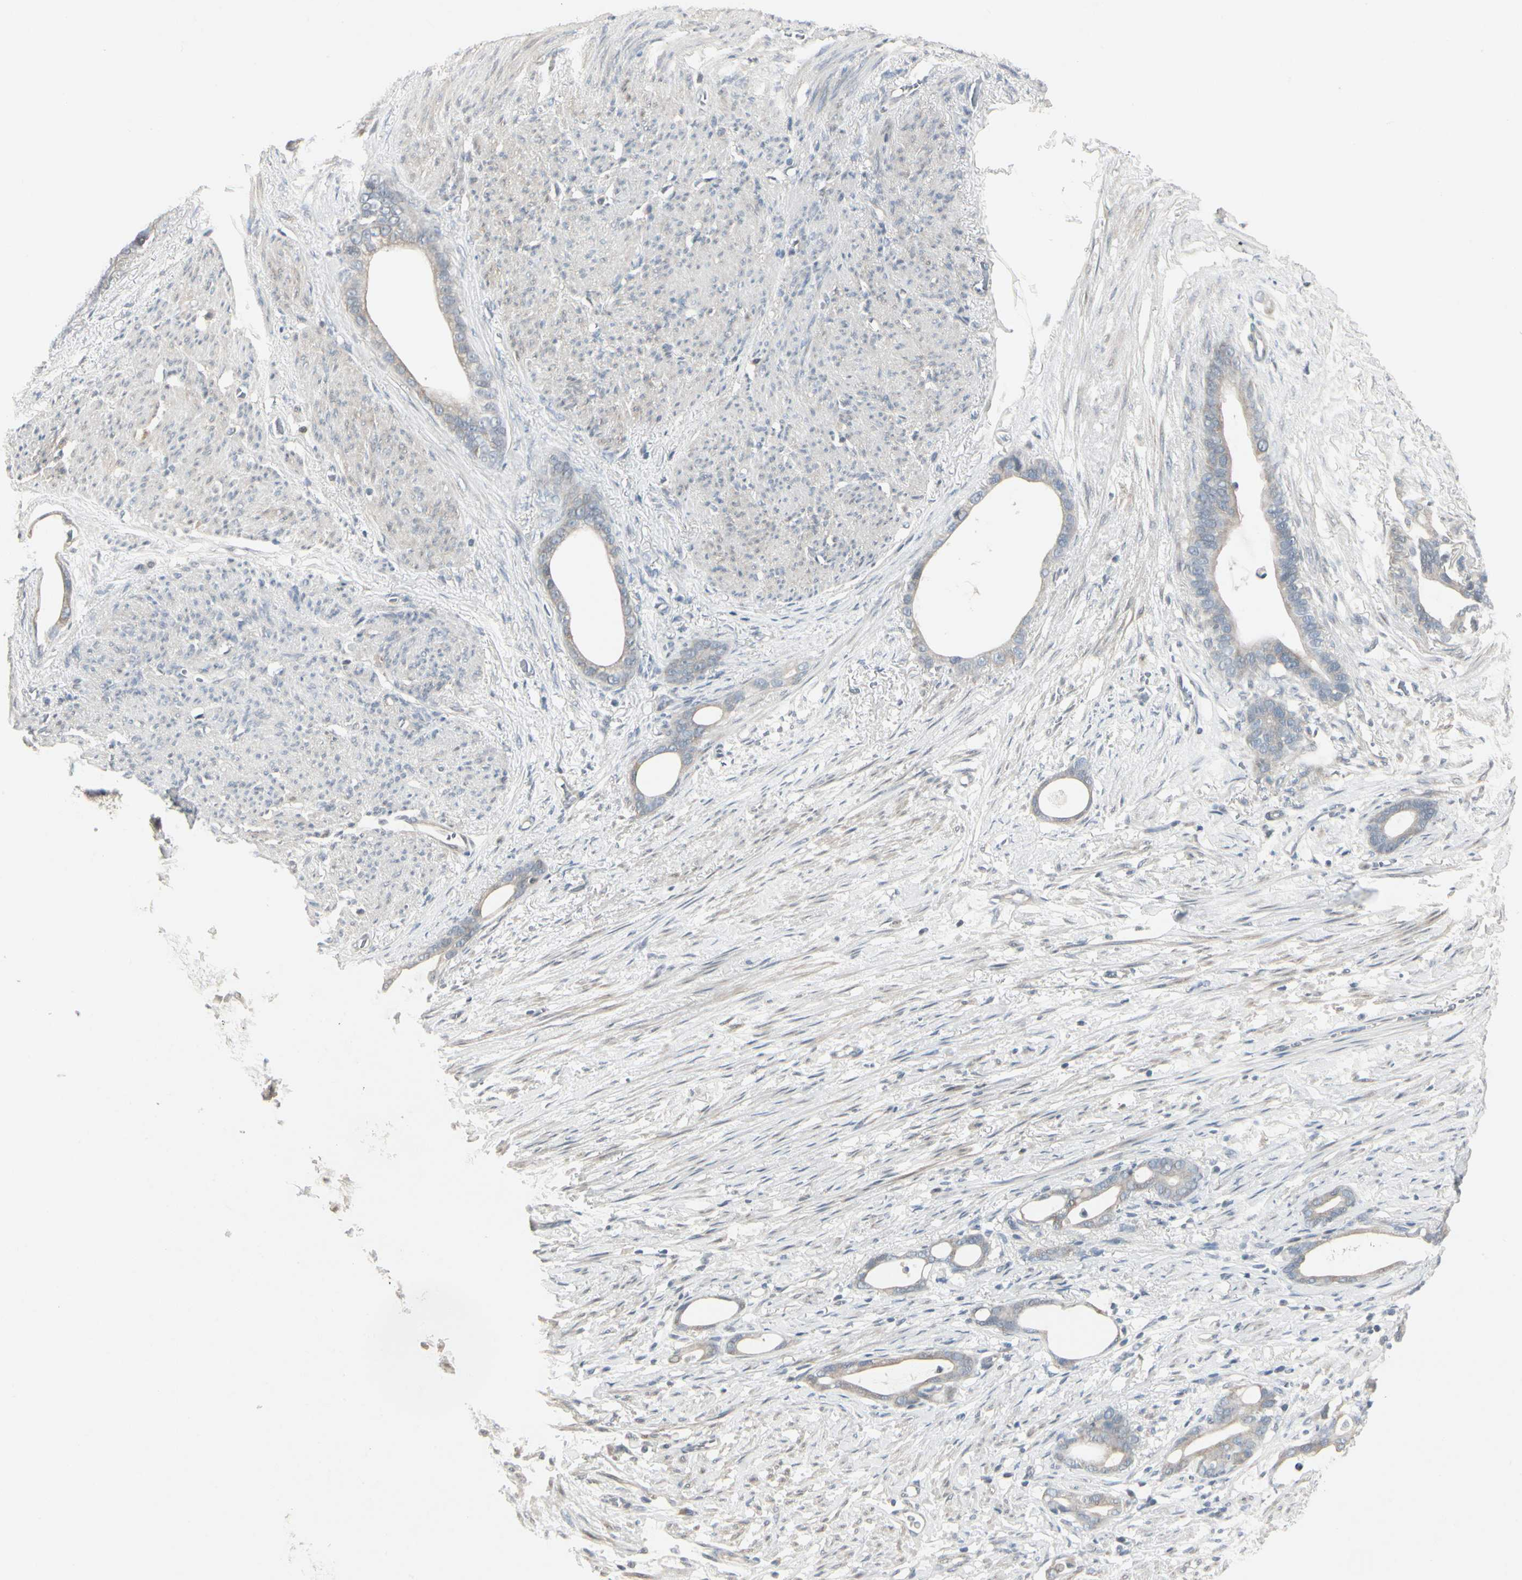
{"staining": {"intensity": "weak", "quantity": "25%-75%", "location": "cytoplasmic/membranous"}, "tissue": "stomach cancer", "cell_type": "Tumor cells", "image_type": "cancer", "snomed": [{"axis": "morphology", "description": "Adenocarcinoma, NOS"}, {"axis": "topography", "description": "Stomach"}], "caption": "Approximately 25%-75% of tumor cells in human stomach adenocarcinoma reveal weak cytoplasmic/membranous protein staining as visualized by brown immunohistochemical staining.", "gene": "DMPK", "patient": {"sex": "female", "age": 75}}